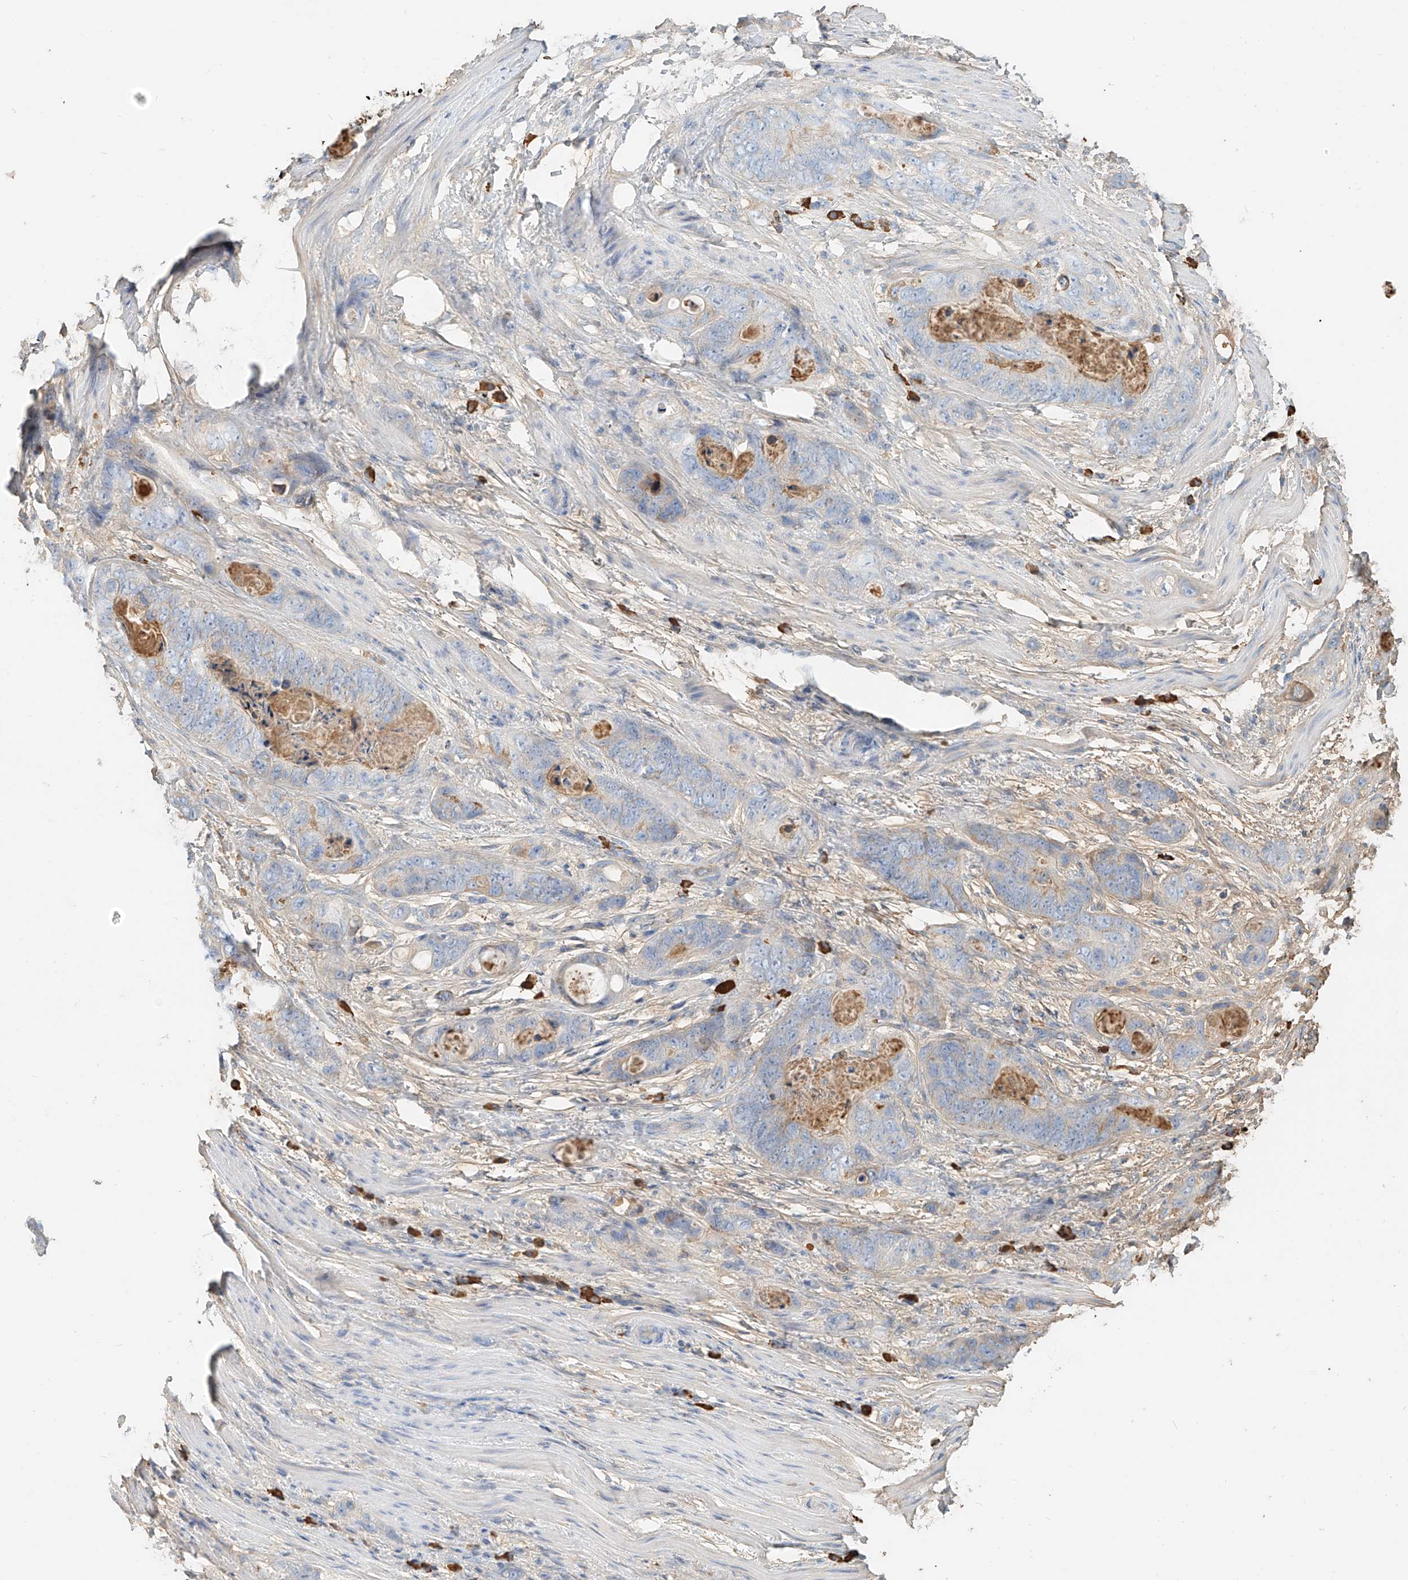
{"staining": {"intensity": "negative", "quantity": "none", "location": "none"}, "tissue": "stomach cancer", "cell_type": "Tumor cells", "image_type": "cancer", "snomed": [{"axis": "morphology", "description": "Adenocarcinoma, NOS"}, {"axis": "topography", "description": "Stomach"}], "caption": "A photomicrograph of stomach cancer (adenocarcinoma) stained for a protein reveals no brown staining in tumor cells.", "gene": "ZFP30", "patient": {"sex": "female", "age": 89}}